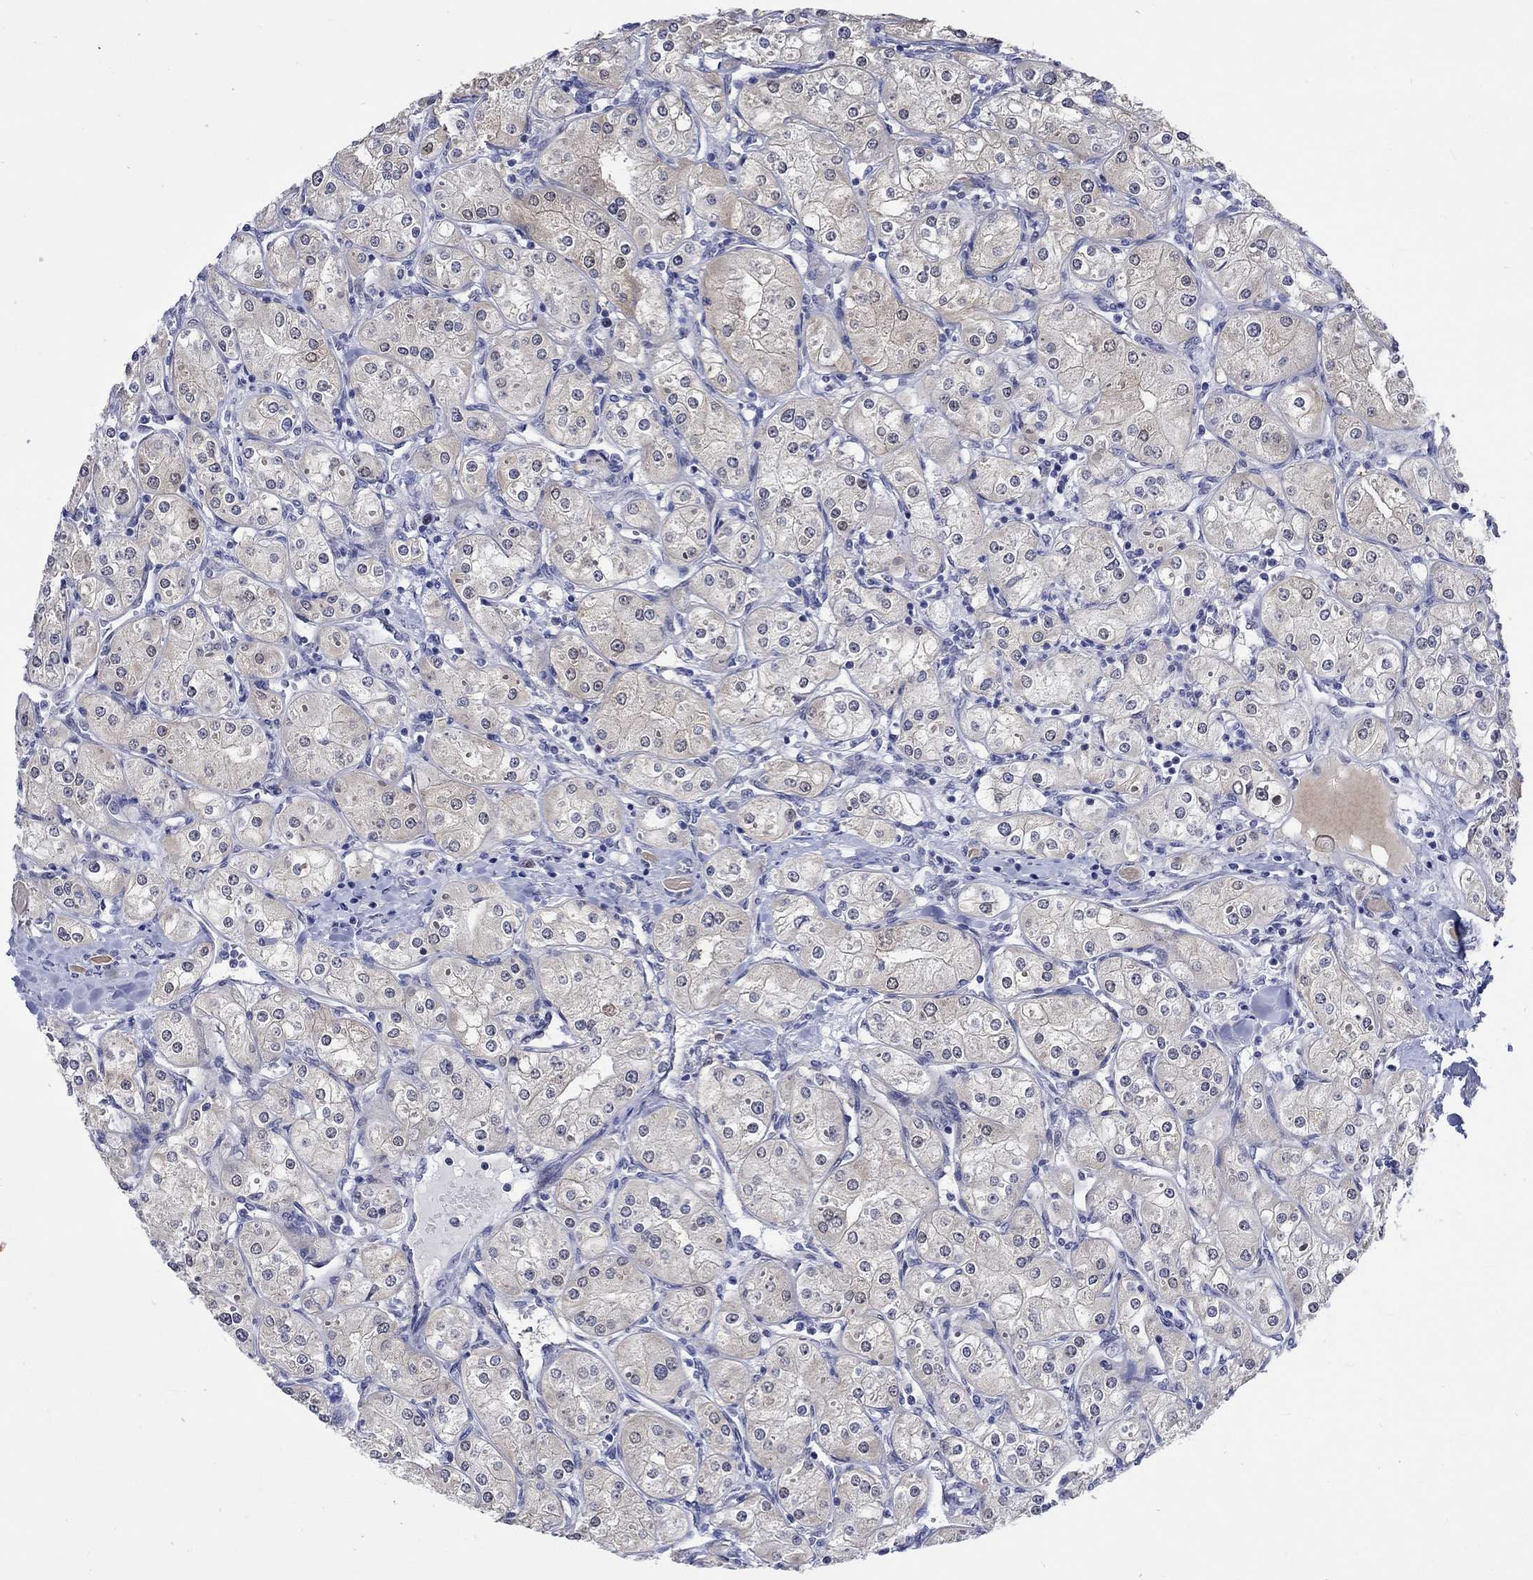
{"staining": {"intensity": "negative", "quantity": "none", "location": "none"}, "tissue": "renal cancer", "cell_type": "Tumor cells", "image_type": "cancer", "snomed": [{"axis": "morphology", "description": "Adenocarcinoma, NOS"}, {"axis": "topography", "description": "Kidney"}], "caption": "A high-resolution photomicrograph shows immunohistochemistry (IHC) staining of renal cancer, which demonstrates no significant staining in tumor cells. (DAB (3,3'-diaminobenzidine) immunohistochemistry visualized using brightfield microscopy, high magnification).", "gene": "E2F8", "patient": {"sex": "male", "age": 77}}